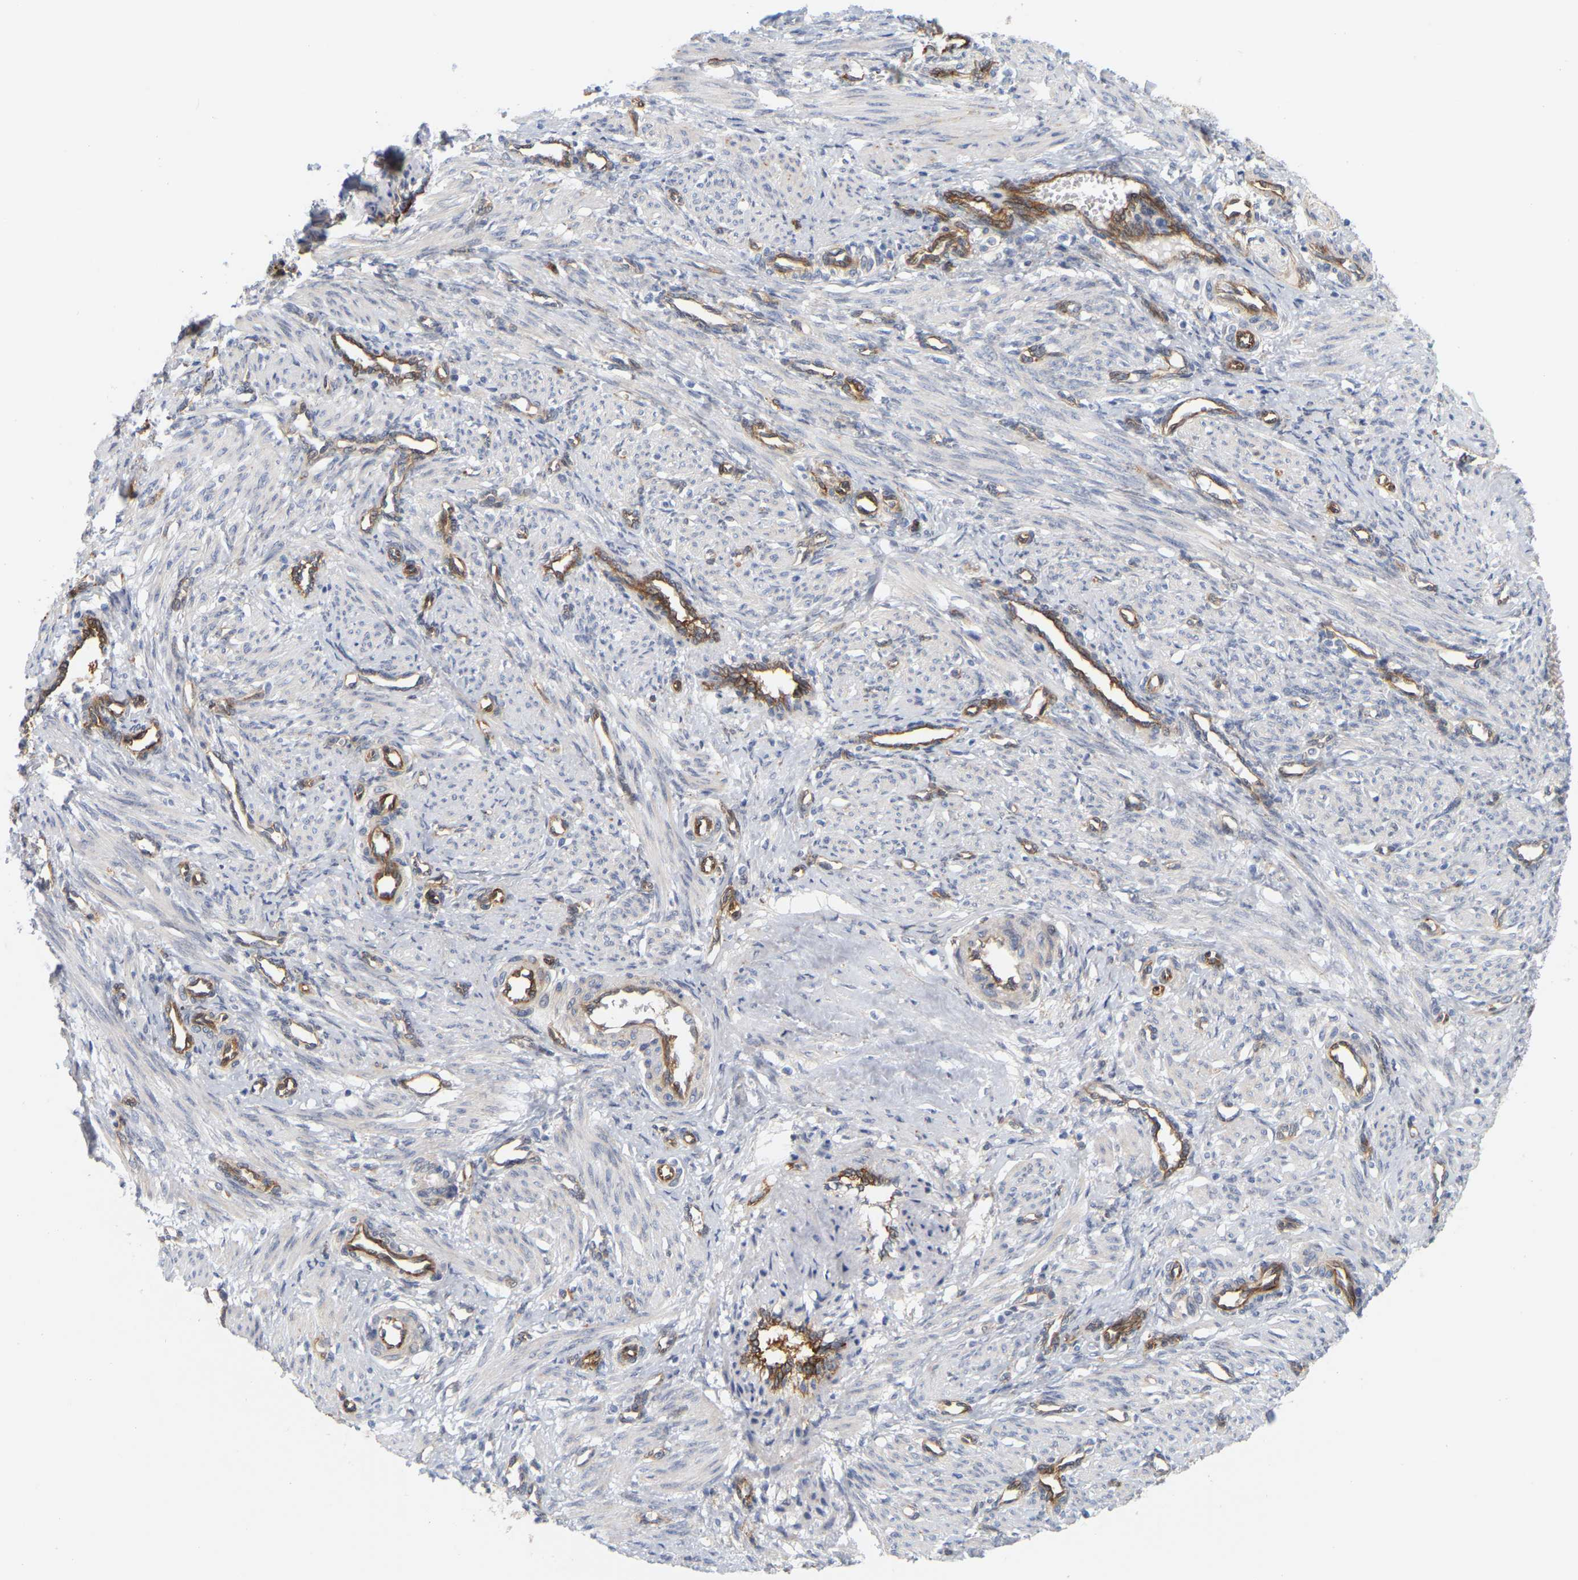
{"staining": {"intensity": "negative", "quantity": "none", "location": "none"}, "tissue": "smooth muscle", "cell_type": "Smooth muscle cells", "image_type": "normal", "snomed": [{"axis": "morphology", "description": "Normal tissue, NOS"}, {"axis": "topography", "description": "Endometrium"}], "caption": "Immunohistochemical staining of unremarkable human smooth muscle demonstrates no significant staining in smooth muscle cells. (IHC, brightfield microscopy, high magnification).", "gene": "RAPH1", "patient": {"sex": "female", "age": 33}}